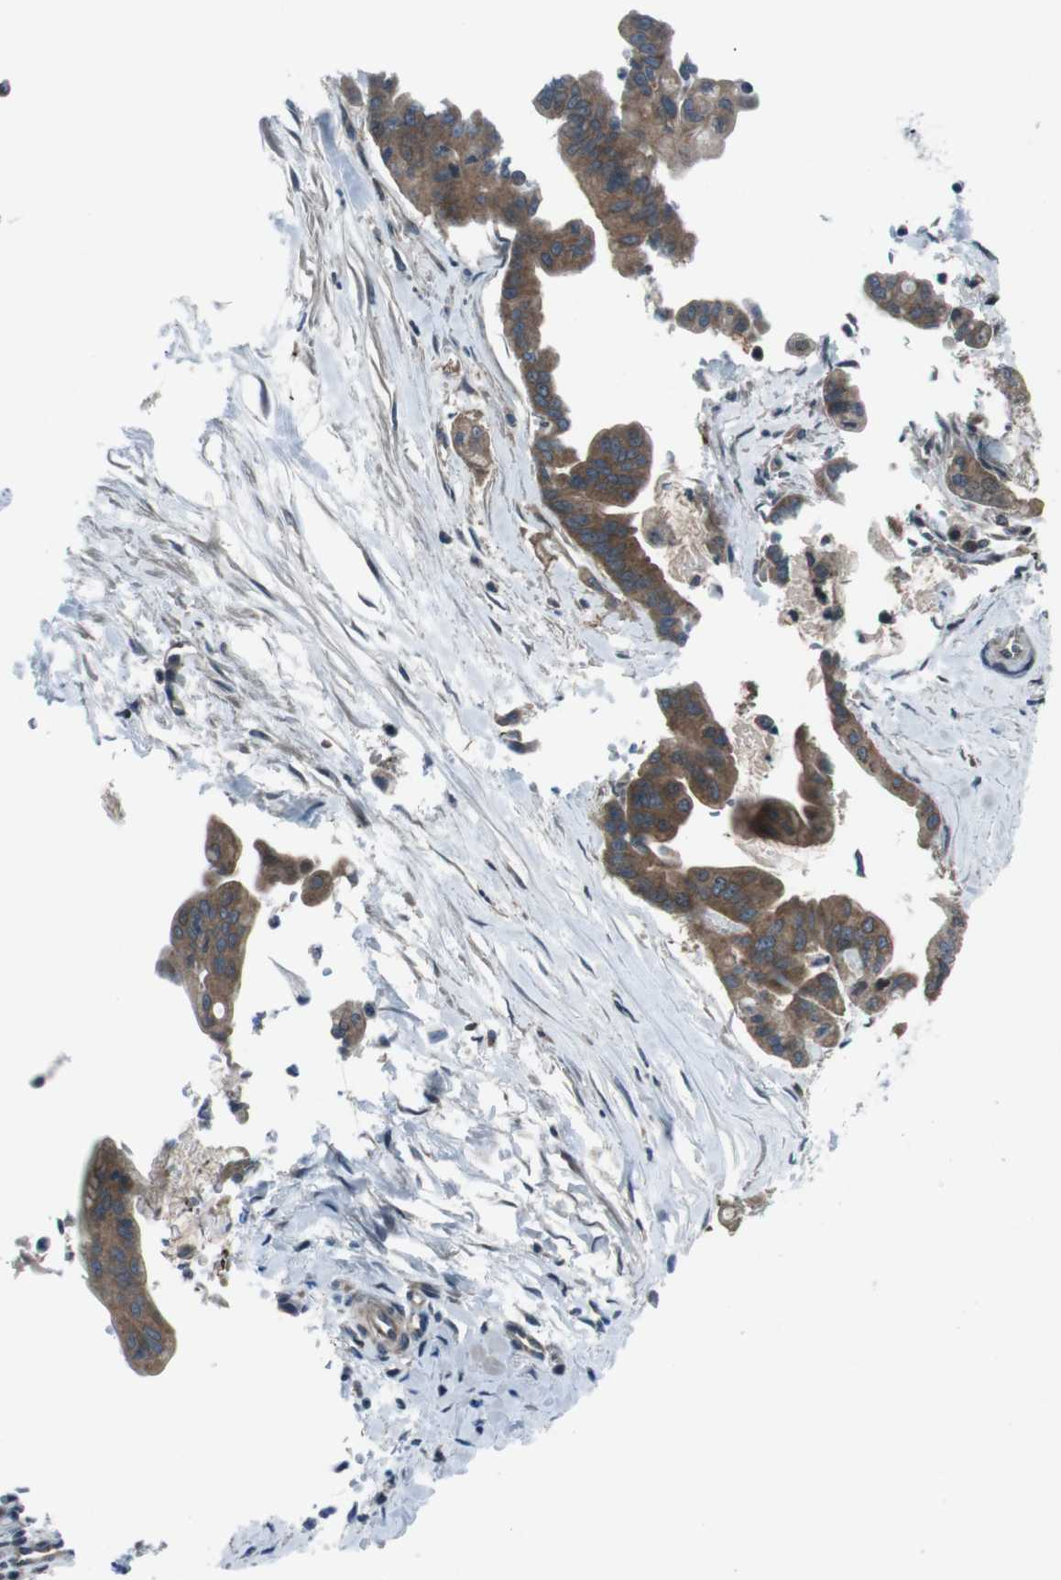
{"staining": {"intensity": "strong", "quantity": ">75%", "location": "cytoplasmic/membranous"}, "tissue": "pancreatic cancer", "cell_type": "Tumor cells", "image_type": "cancer", "snomed": [{"axis": "morphology", "description": "Adenocarcinoma, NOS"}, {"axis": "topography", "description": "Pancreas"}], "caption": "DAB (3,3'-diaminobenzidine) immunohistochemical staining of human adenocarcinoma (pancreatic) shows strong cytoplasmic/membranous protein staining in approximately >75% of tumor cells. Nuclei are stained in blue.", "gene": "SLC27A4", "patient": {"sex": "female", "age": 75}}